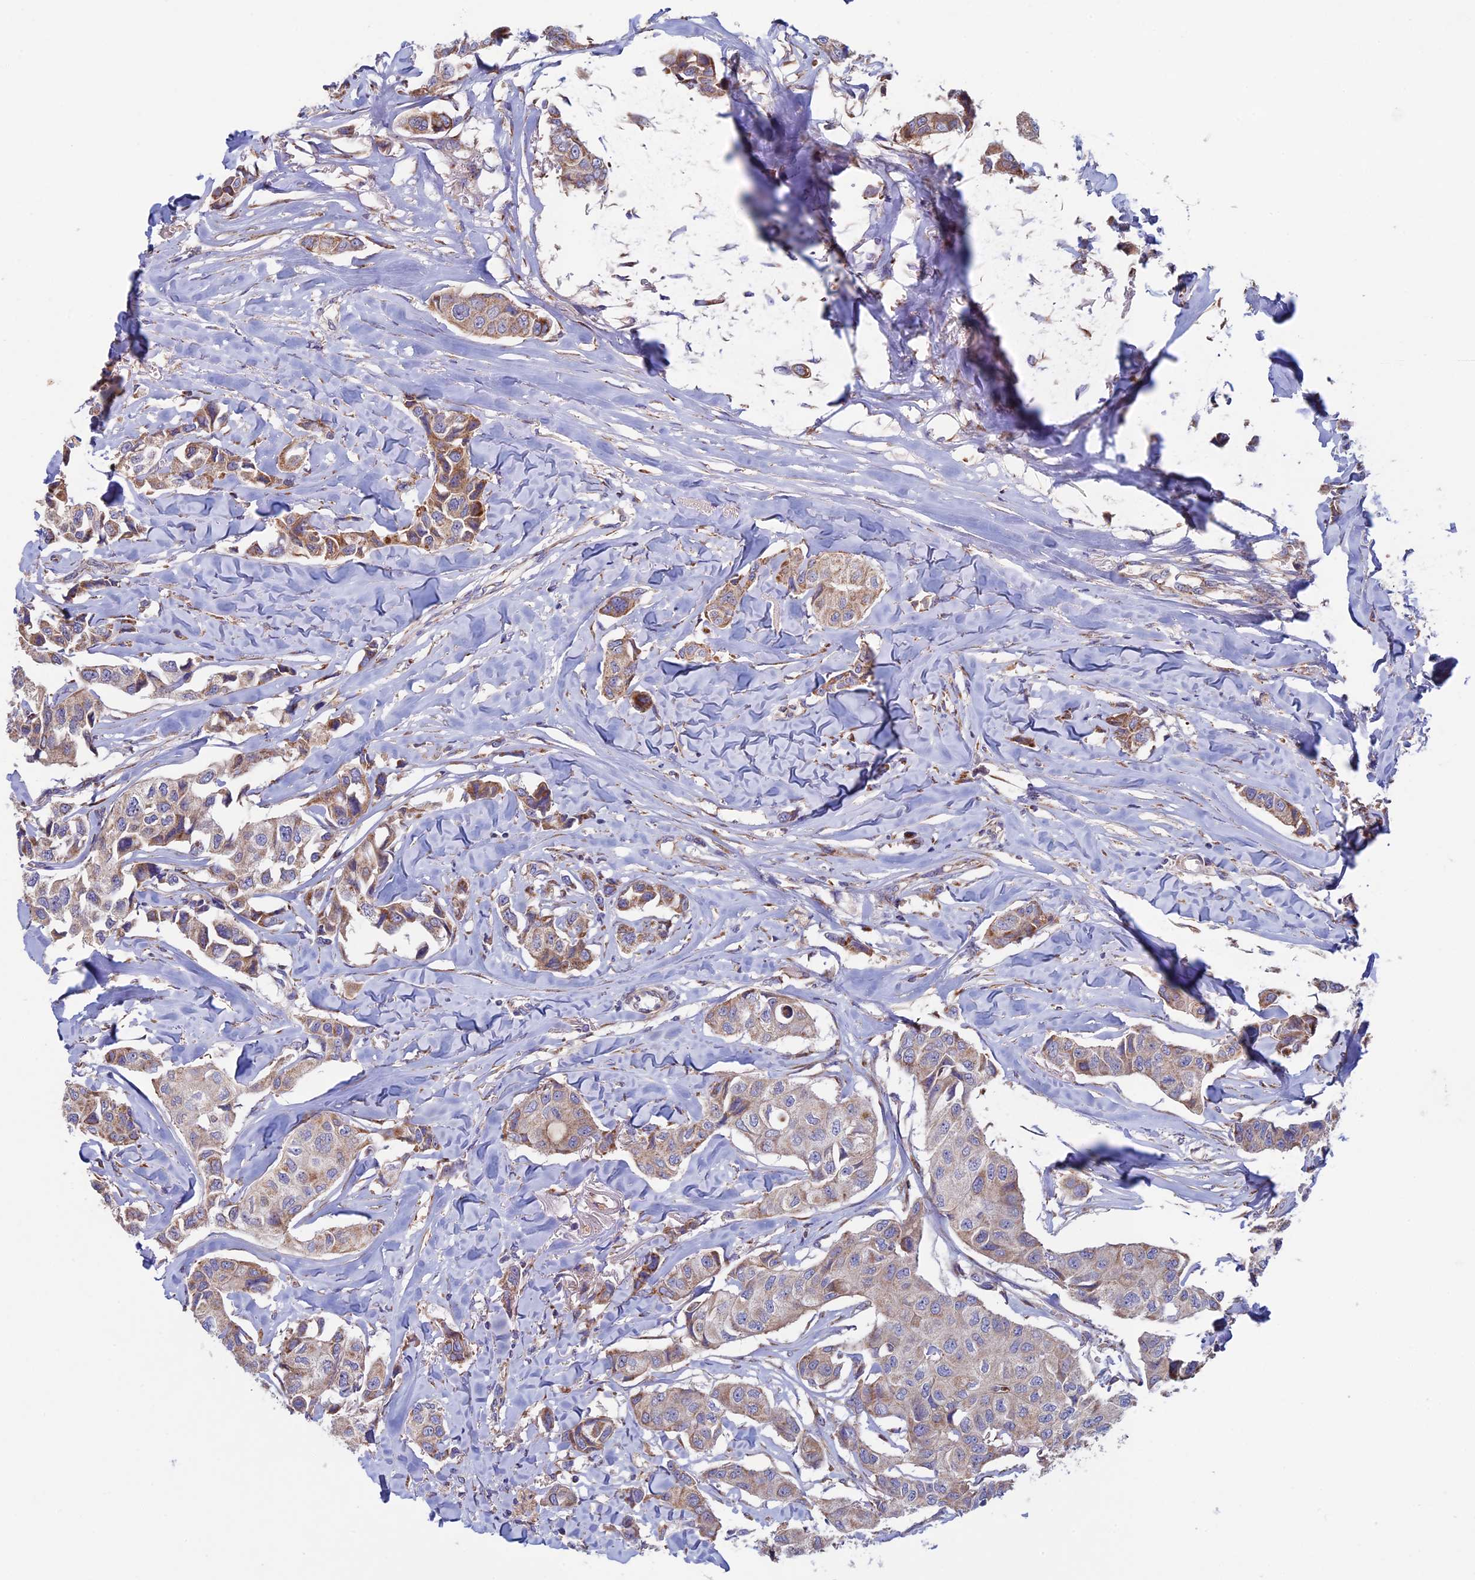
{"staining": {"intensity": "moderate", "quantity": ">75%", "location": "cytoplasmic/membranous"}, "tissue": "breast cancer", "cell_type": "Tumor cells", "image_type": "cancer", "snomed": [{"axis": "morphology", "description": "Duct carcinoma"}, {"axis": "topography", "description": "Breast"}], "caption": "Immunohistochemistry staining of breast cancer, which exhibits medium levels of moderate cytoplasmic/membranous staining in approximately >75% of tumor cells indicating moderate cytoplasmic/membranous protein expression. The staining was performed using DAB (3,3'-diaminobenzidine) (brown) for protein detection and nuclei were counterstained in hematoxylin (blue).", "gene": "SLC15A5", "patient": {"sex": "female", "age": 80}}